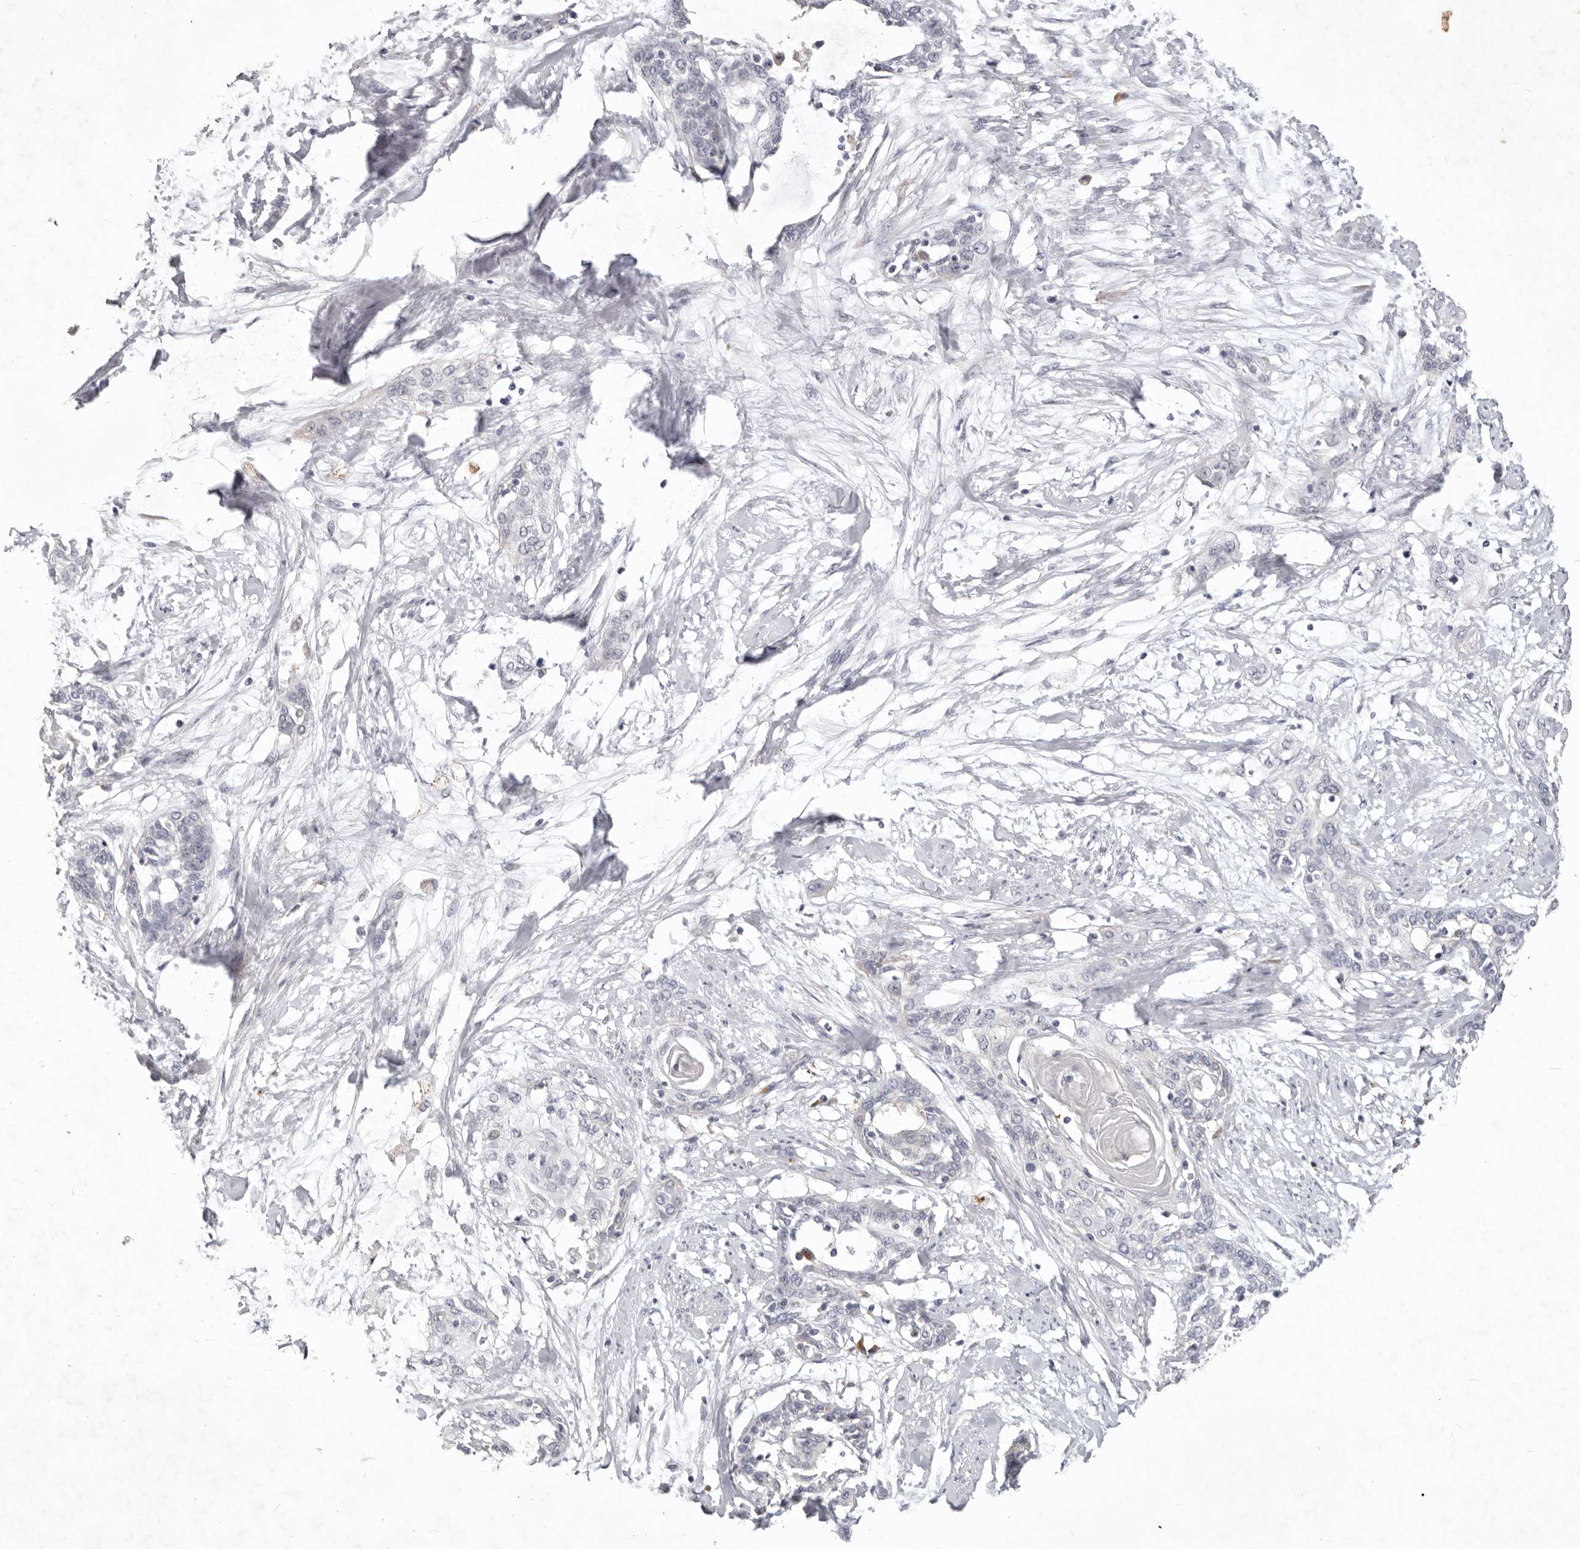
{"staining": {"intensity": "negative", "quantity": "none", "location": "none"}, "tissue": "cervical cancer", "cell_type": "Tumor cells", "image_type": "cancer", "snomed": [{"axis": "morphology", "description": "Squamous cell carcinoma, NOS"}, {"axis": "topography", "description": "Cervix"}], "caption": "Histopathology image shows no protein expression in tumor cells of cervical cancer tissue.", "gene": "WDR77", "patient": {"sex": "female", "age": 57}}